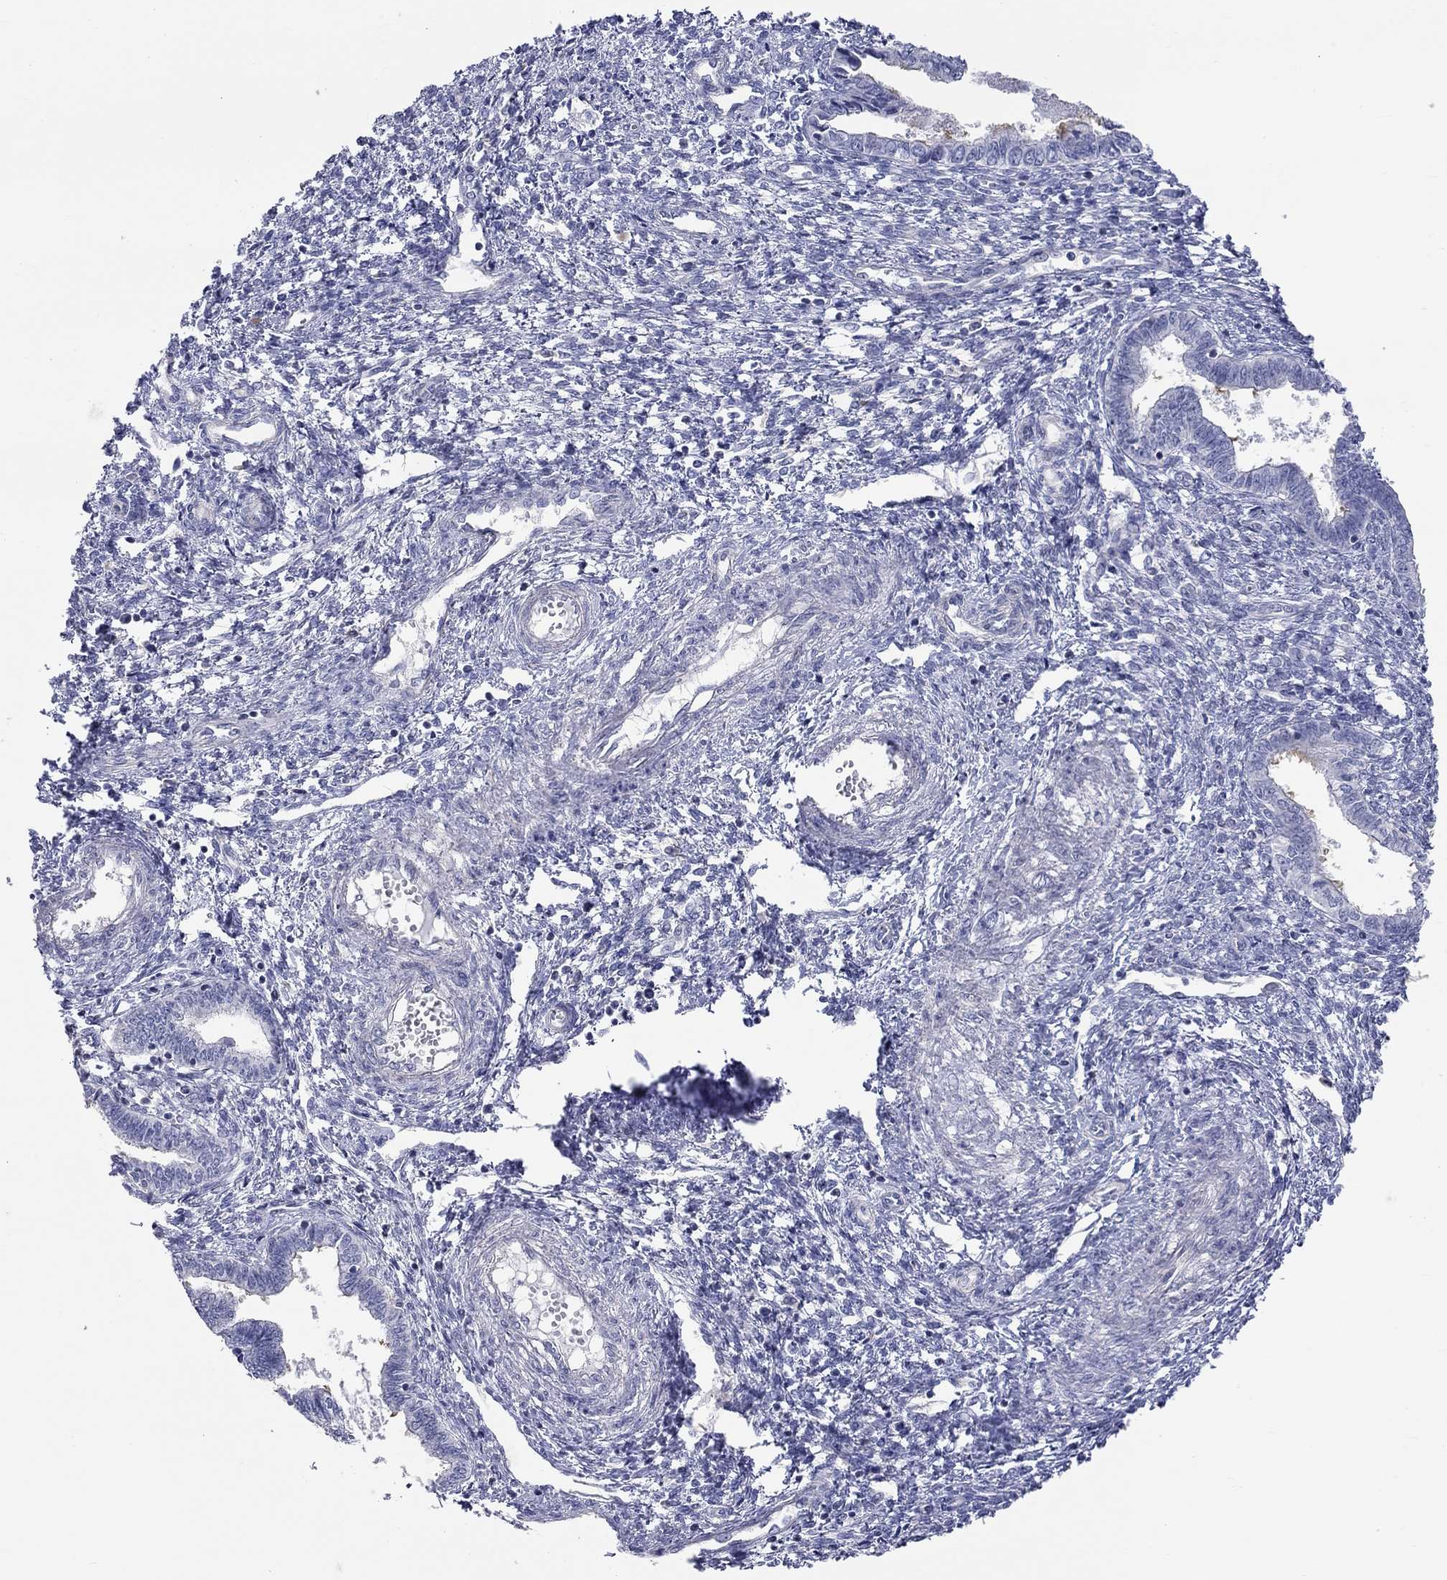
{"staining": {"intensity": "negative", "quantity": "none", "location": "none"}, "tissue": "cervical cancer", "cell_type": "Tumor cells", "image_type": "cancer", "snomed": [{"axis": "morphology", "description": "Adenocarcinoma, NOS"}, {"axis": "topography", "description": "Cervix"}], "caption": "Tumor cells show no significant protein expression in cervical adenocarcinoma.", "gene": "PCDHGA10", "patient": {"sex": "female", "age": 42}}